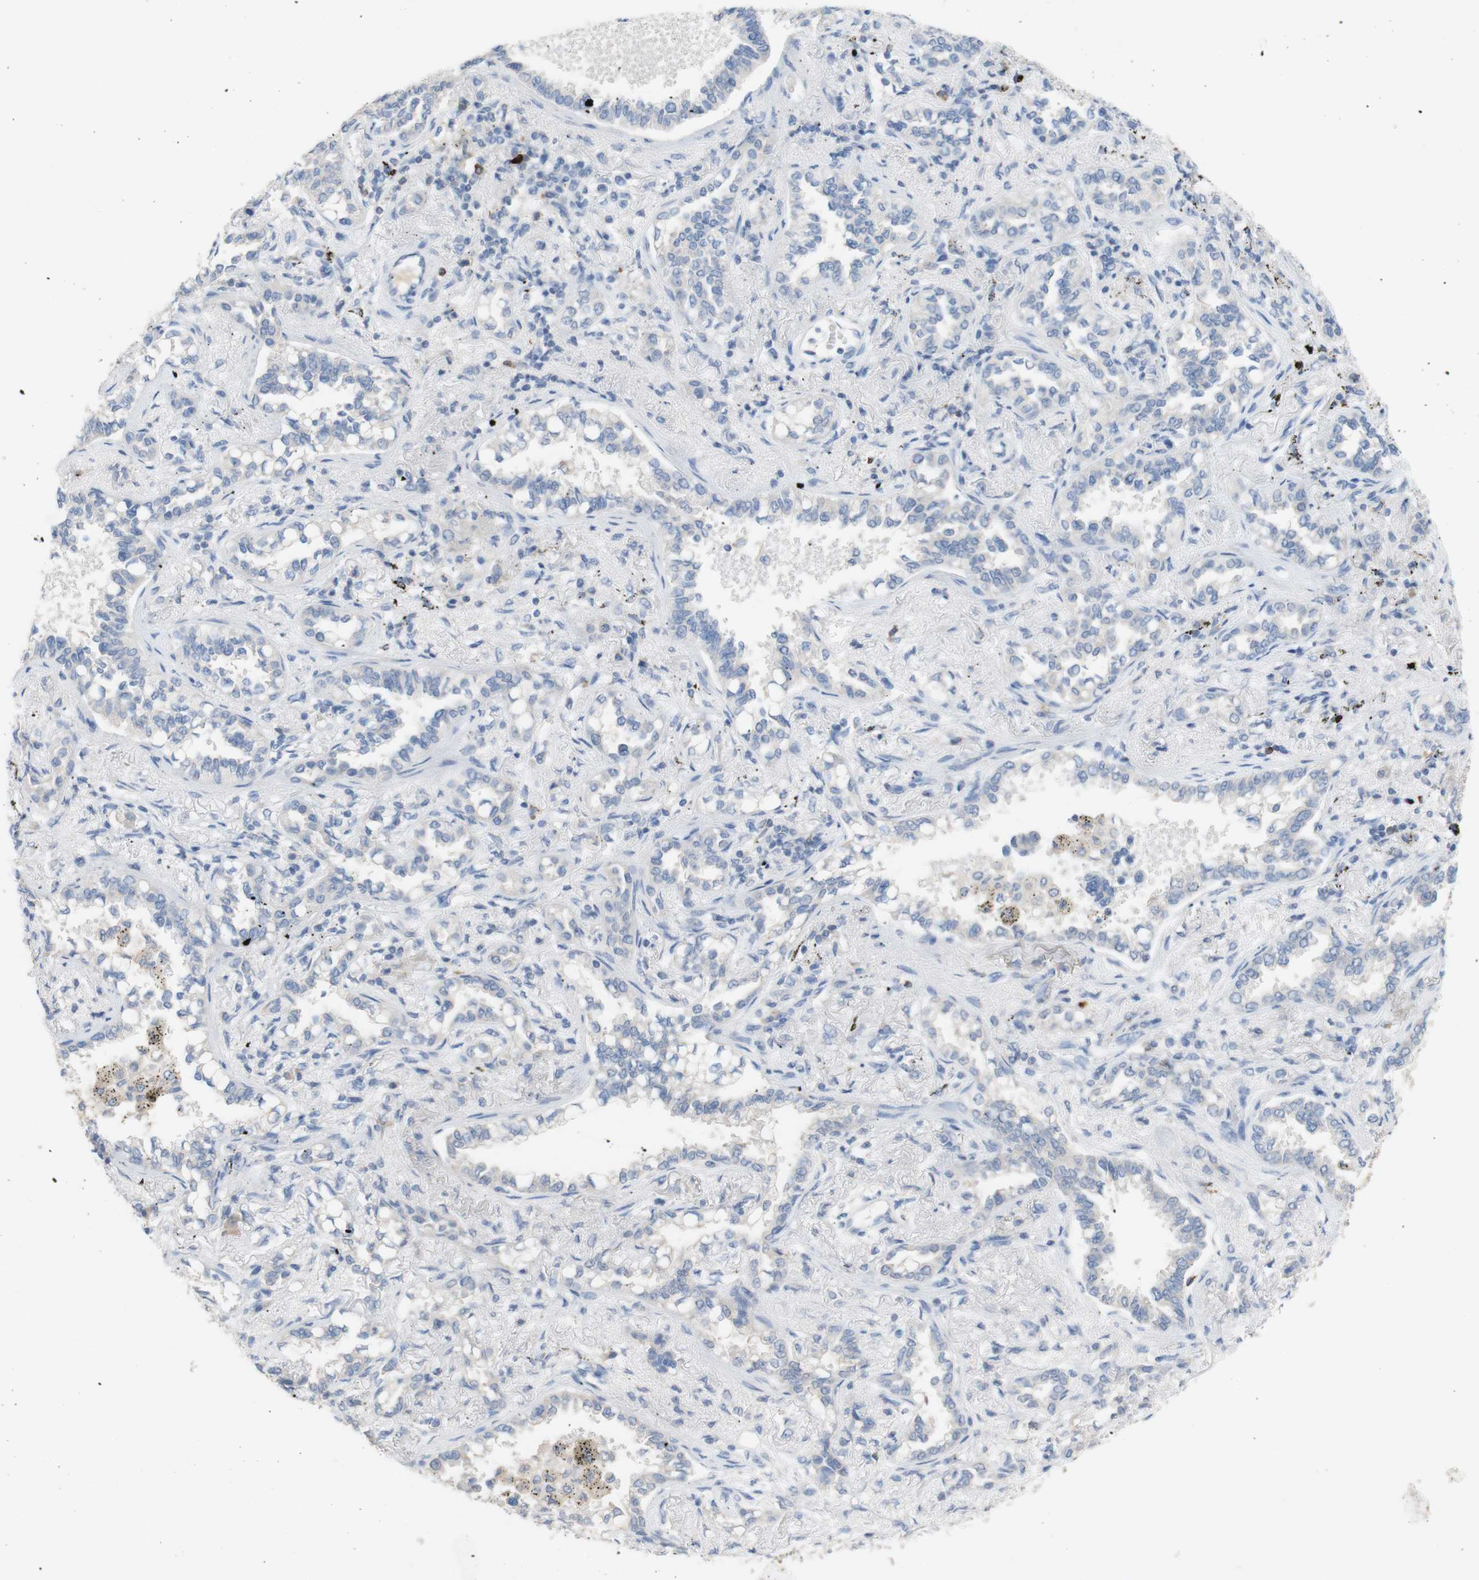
{"staining": {"intensity": "negative", "quantity": "none", "location": "none"}, "tissue": "lung cancer", "cell_type": "Tumor cells", "image_type": "cancer", "snomed": [{"axis": "morphology", "description": "Normal tissue, NOS"}, {"axis": "morphology", "description": "Adenocarcinoma, NOS"}, {"axis": "topography", "description": "Lung"}], "caption": "Lung adenocarcinoma stained for a protein using immunohistochemistry (IHC) demonstrates no staining tumor cells.", "gene": "PACSIN1", "patient": {"sex": "male", "age": 59}}